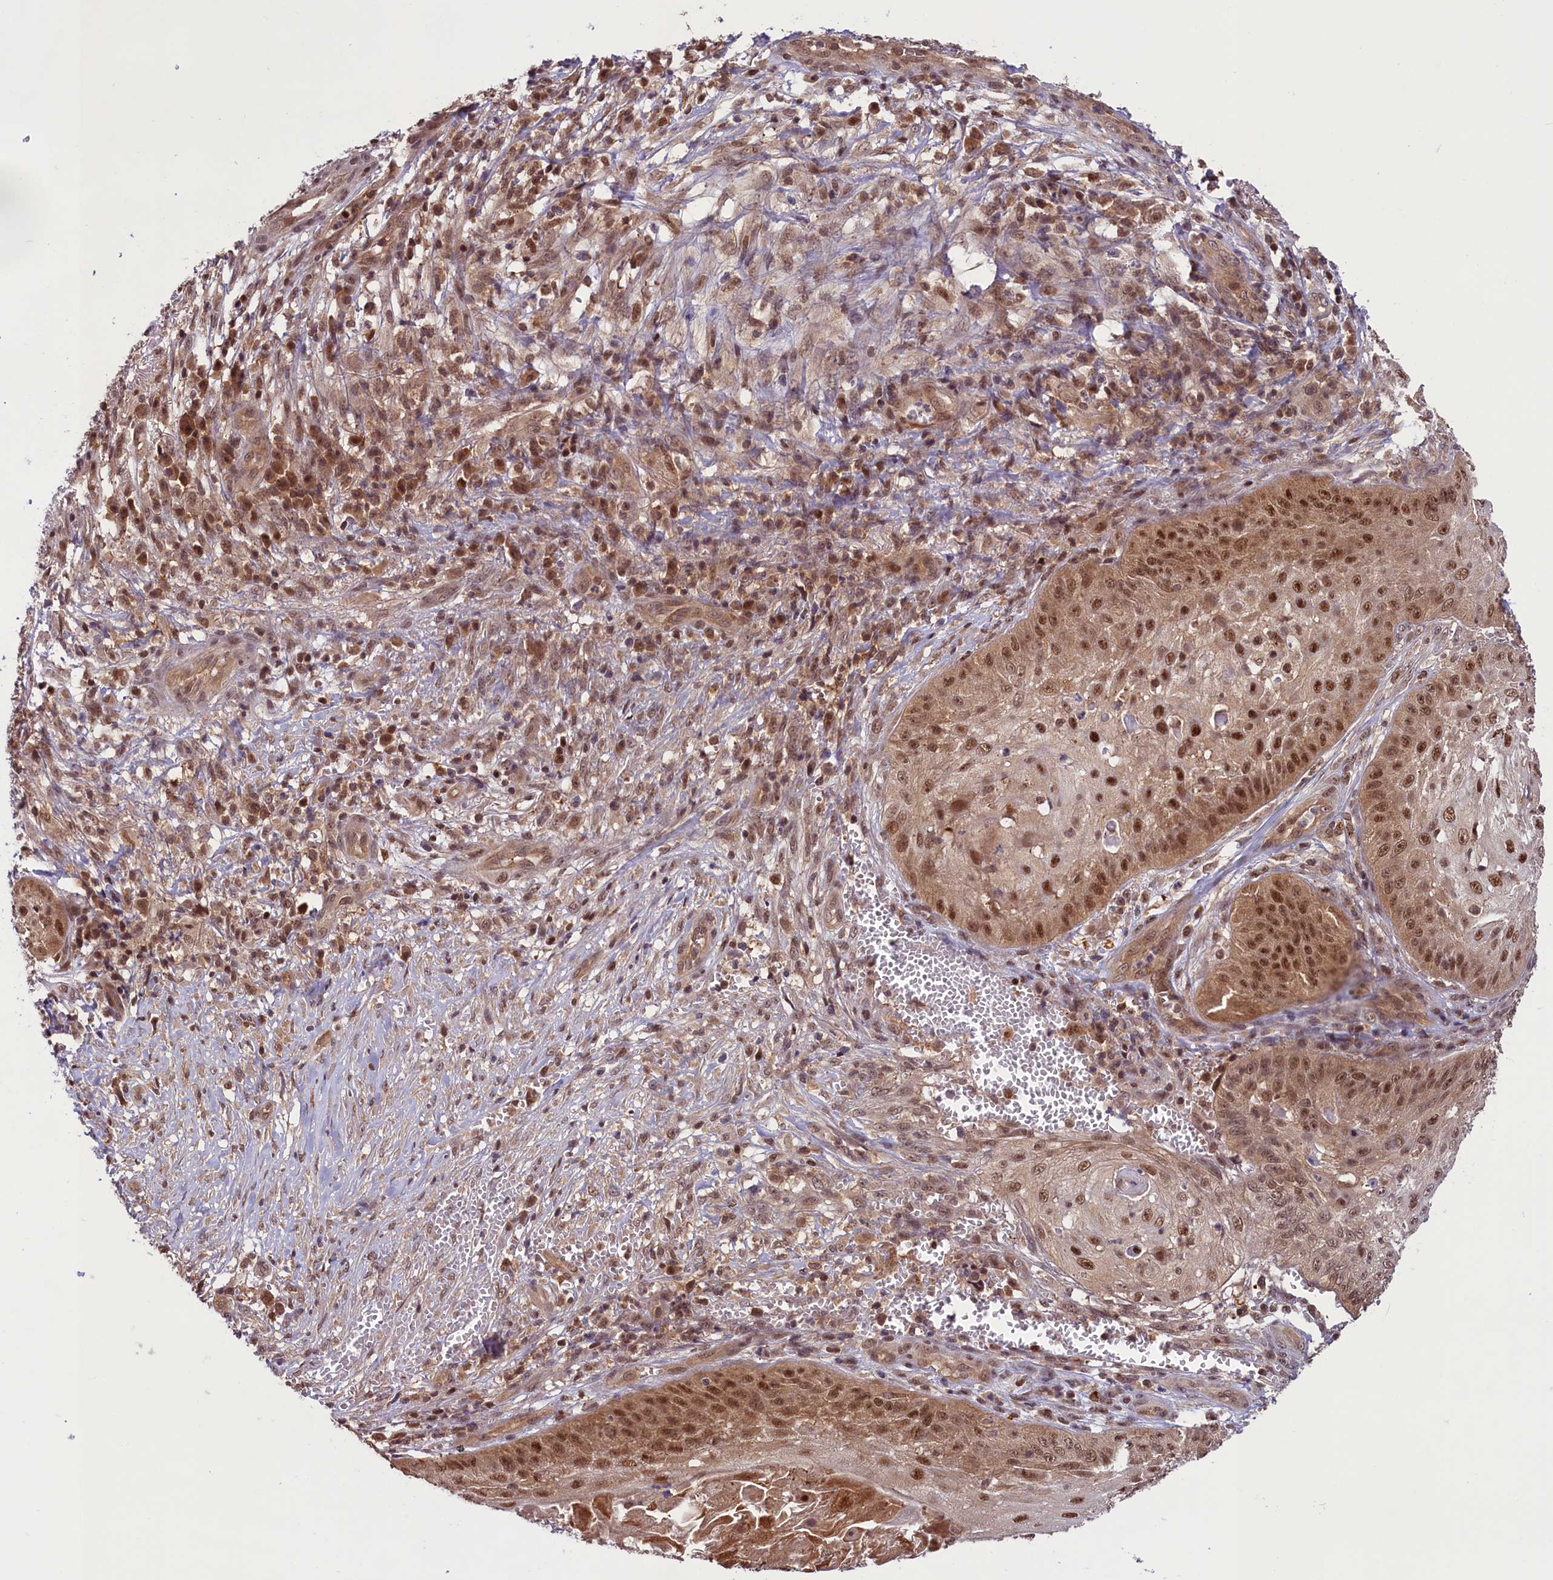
{"staining": {"intensity": "moderate", "quantity": ">75%", "location": "cytoplasmic/membranous,nuclear"}, "tissue": "skin cancer", "cell_type": "Tumor cells", "image_type": "cancer", "snomed": [{"axis": "morphology", "description": "Squamous cell carcinoma, NOS"}, {"axis": "topography", "description": "Skin"}], "caption": "There is medium levels of moderate cytoplasmic/membranous and nuclear staining in tumor cells of skin squamous cell carcinoma, as demonstrated by immunohistochemical staining (brown color).", "gene": "SLC7A6OS", "patient": {"sex": "male", "age": 70}}